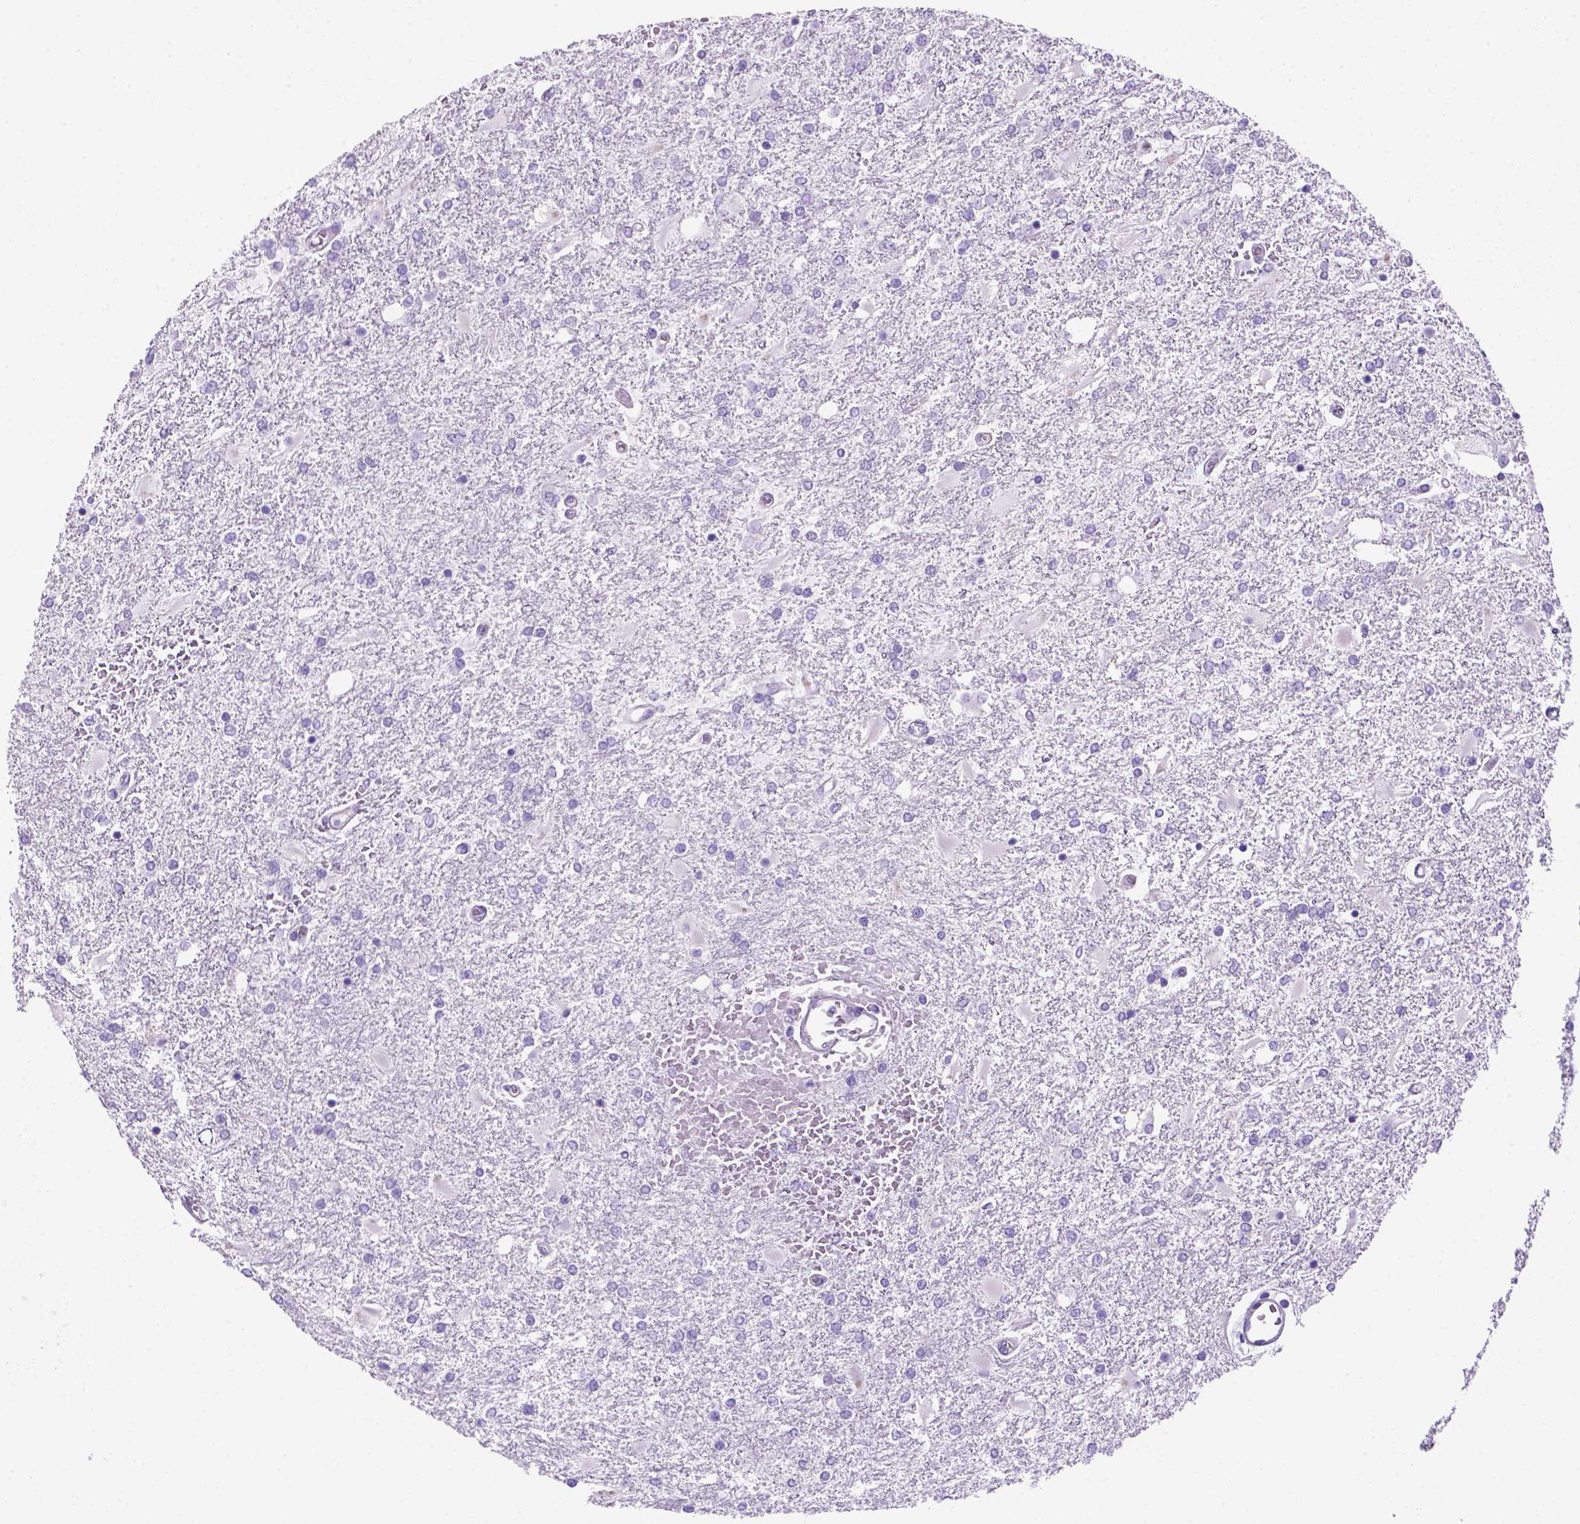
{"staining": {"intensity": "negative", "quantity": "none", "location": "none"}, "tissue": "glioma", "cell_type": "Tumor cells", "image_type": "cancer", "snomed": [{"axis": "morphology", "description": "Glioma, malignant, High grade"}, {"axis": "topography", "description": "Cerebral cortex"}], "caption": "Histopathology image shows no protein staining in tumor cells of glioma tissue.", "gene": "ARHGEF33", "patient": {"sex": "male", "age": 79}}